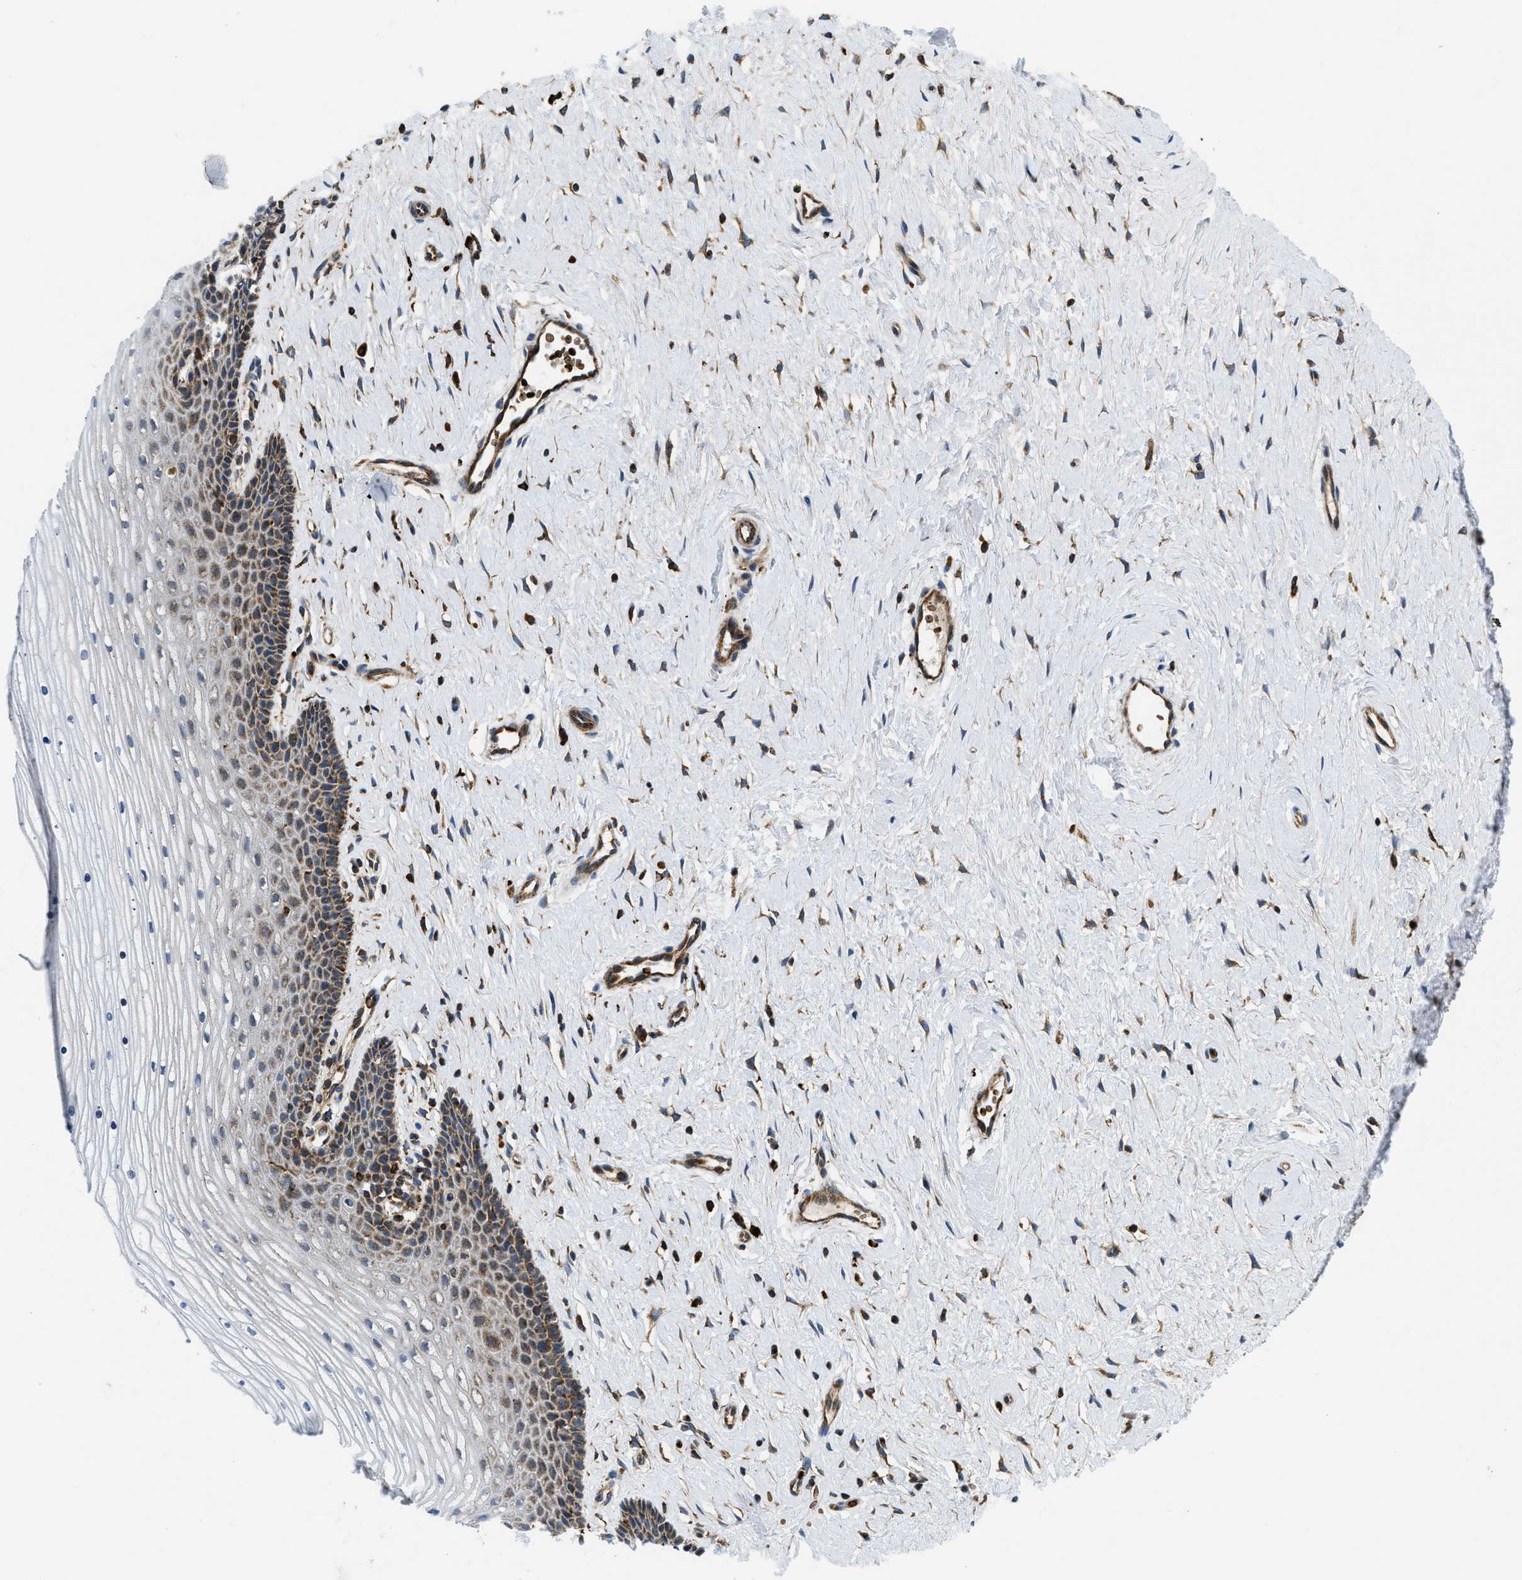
{"staining": {"intensity": "moderate", "quantity": "25%-75%", "location": "cytoplasmic/membranous"}, "tissue": "cervix", "cell_type": "Squamous epithelial cells", "image_type": "normal", "snomed": [{"axis": "morphology", "description": "Normal tissue, NOS"}, {"axis": "topography", "description": "Cervix"}], "caption": "Squamous epithelial cells exhibit medium levels of moderate cytoplasmic/membranous staining in approximately 25%-75% of cells in normal cervix. Ihc stains the protein of interest in brown and the nuclei are stained blue.", "gene": "CSPG4", "patient": {"sex": "female", "age": 39}}